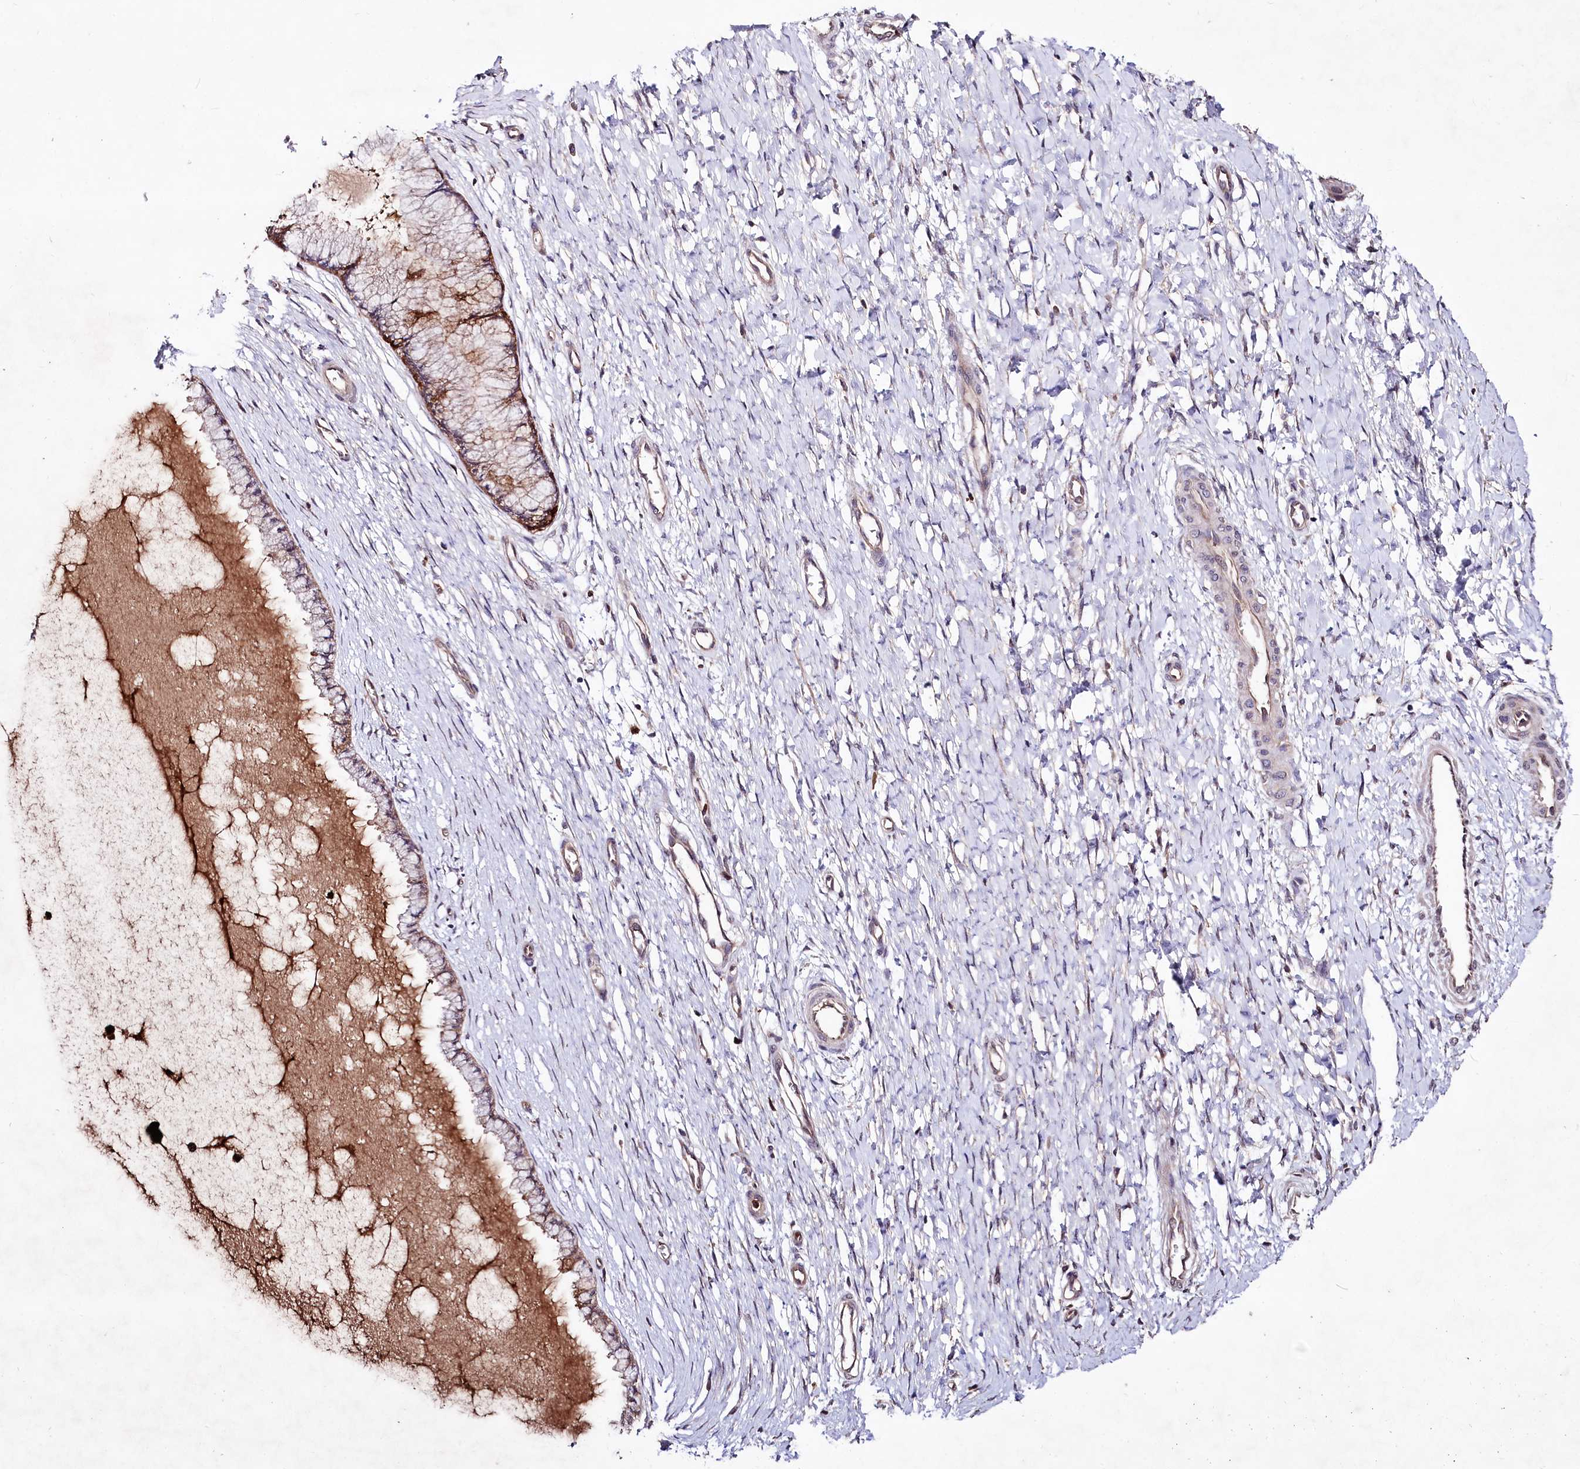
{"staining": {"intensity": "moderate", "quantity": "<25%", "location": "cytoplasmic/membranous"}, "tissue": "cervix", "cell_type": "Glandular cells", "image_type": "normal", "snomed": [{"axis": "morphology", "description": "Normal tissue, NOS"}, {"axis": "topography", "description": "Cervix"}], "caption": "An immunohistochemistry (IHC) photomicrograph of benign tissue is shown. Protein staining in brown shows moderate cytoplasmic/membranous positivity in cervix within glandular cells.", "gene": "KLRB1", "patient": {"sex": "female", "age": 55}}